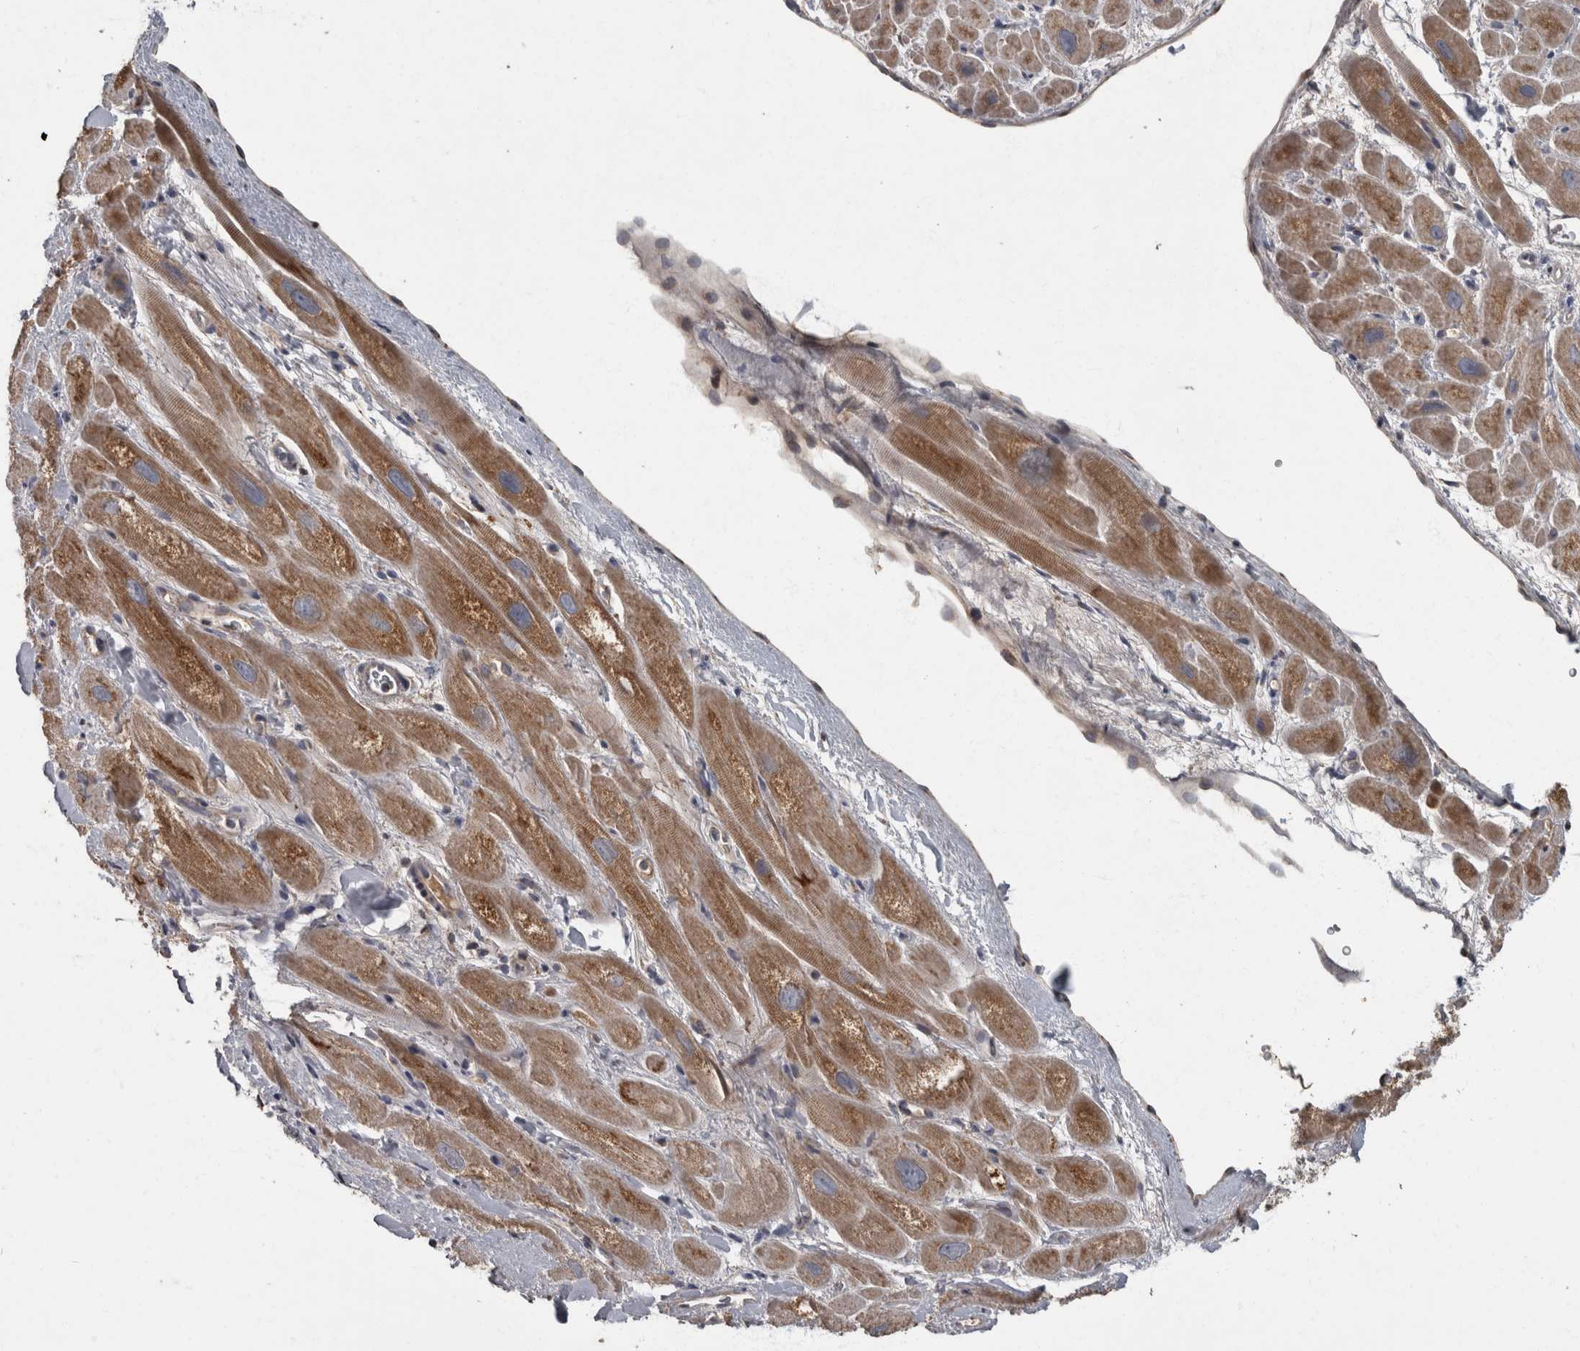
{"staining": {"intensity": "moderate", "quantity": ">75%", "location": "cytoplasmic/membranous"}, "tissue": "heart muscle", "cell_type": "Cardiomyocytes", "image_type": "normal", "snomed": [{"axis": "morphology", "description": "Normal tissue, NOS"}, {"axis": "topography", "description": "Heart"}], "caption": "A high-resolution micrograph shows IHC staining of normal heart muscle, which displays moderate cytoplasmic/membranous positivity in approximately >75% of cardiomyocytes. The protein of interest is stained brown, and the nuclei are stained in blue (DAB (3,3'-diaminobenzidine) IHC with brightfield microscopy, high magnification).", "gene": "PPP1R3C", "patient": {"sex": "male", "age": 49}}